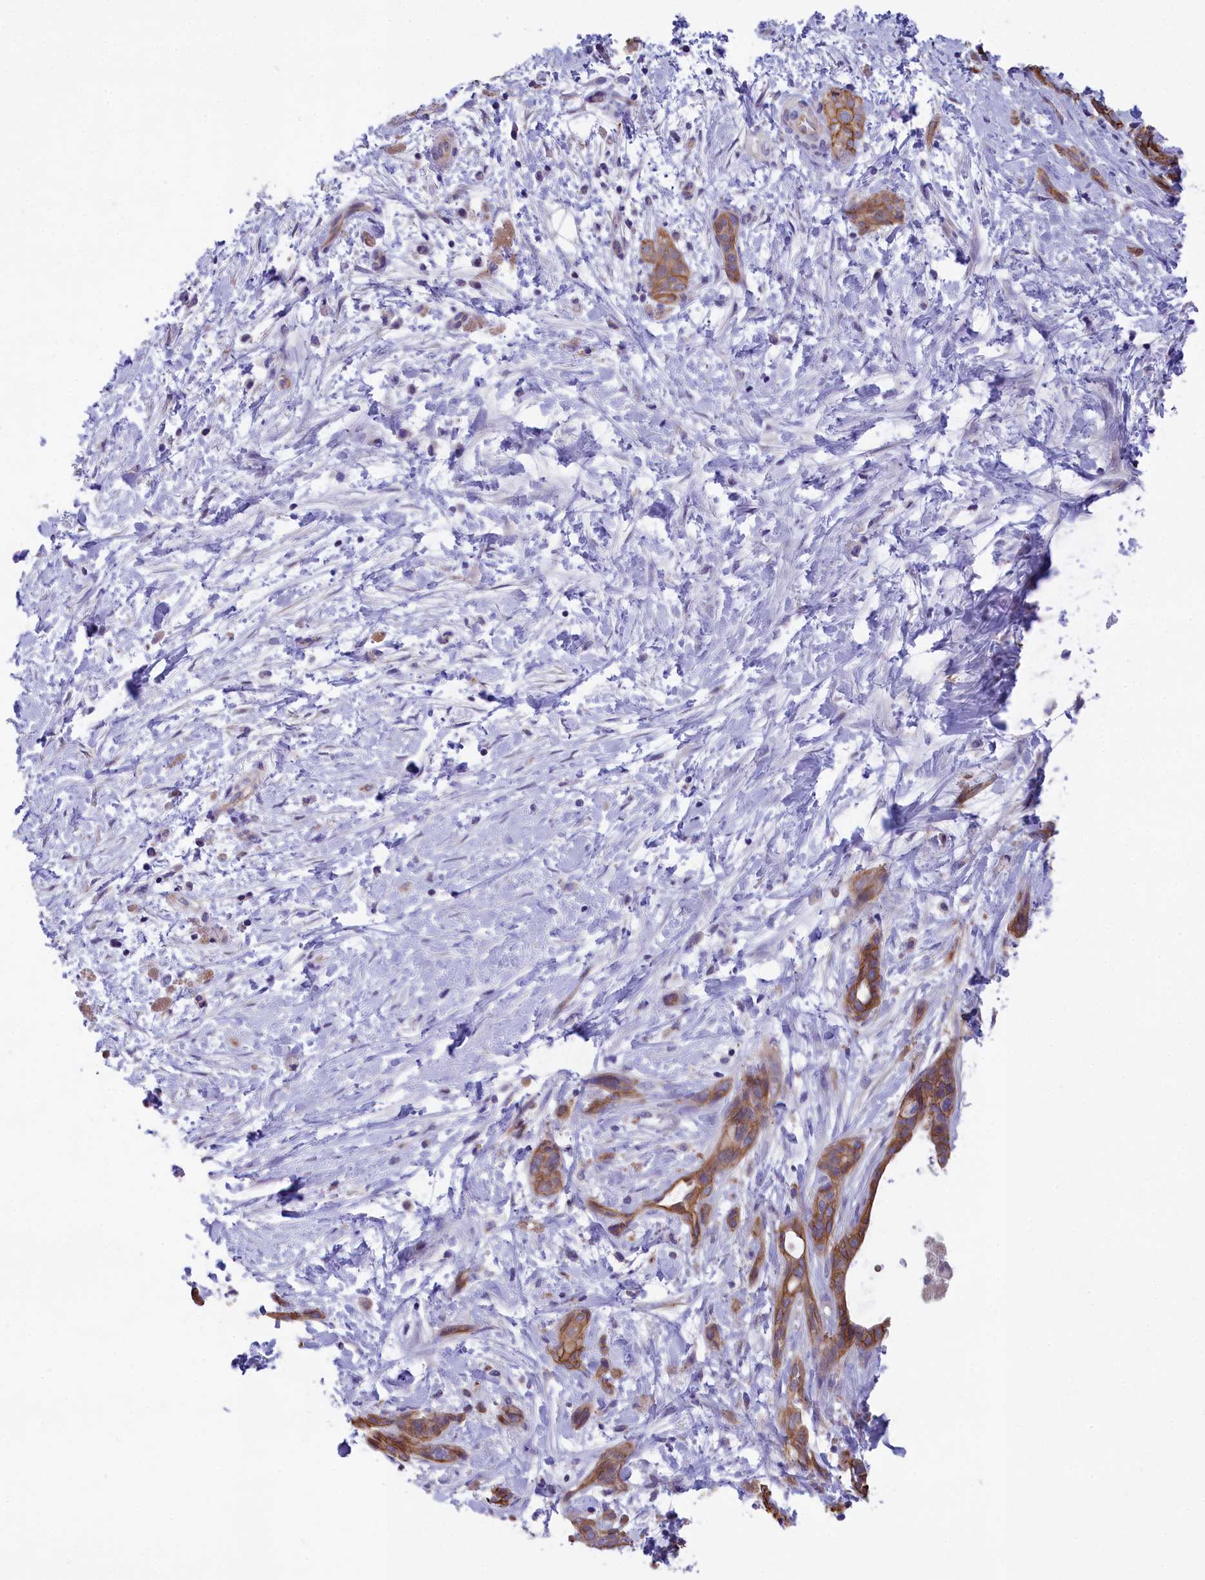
{"staining": {"intensity": "moderate", "quantity": ">75%", "location": "cytoplasmic/membranous"}, "tissue": "pancreatic cancer", "cell_type": "Tumor cells", "image_type": "cancer", "snomed": [{"axis": "morphology", "description": "Normal tissue, NOS"}, {"axis": "morphology", "description": "Adenocarcinoma, NOS"}, {"axis": "topography", "description": "Pancreas"}, {"axis": "topography", "description": "Peripheral nerve tissue"}], "caption": "Immunohistochemical staining of human pancreatic cancer demonstrates medium levels of moderate cytoplasmic/membranous positivity in approximately >75% of tumor cells. The staining was performed using DAB (3,3'-diaminobenzidine) to visualize the protein expression in brown, while the nuclei were stained in blue with hematoxylin (Magnification: 20x).", "gene": "TACSTD2", "patient": {"sex": "female", "age": 63}}